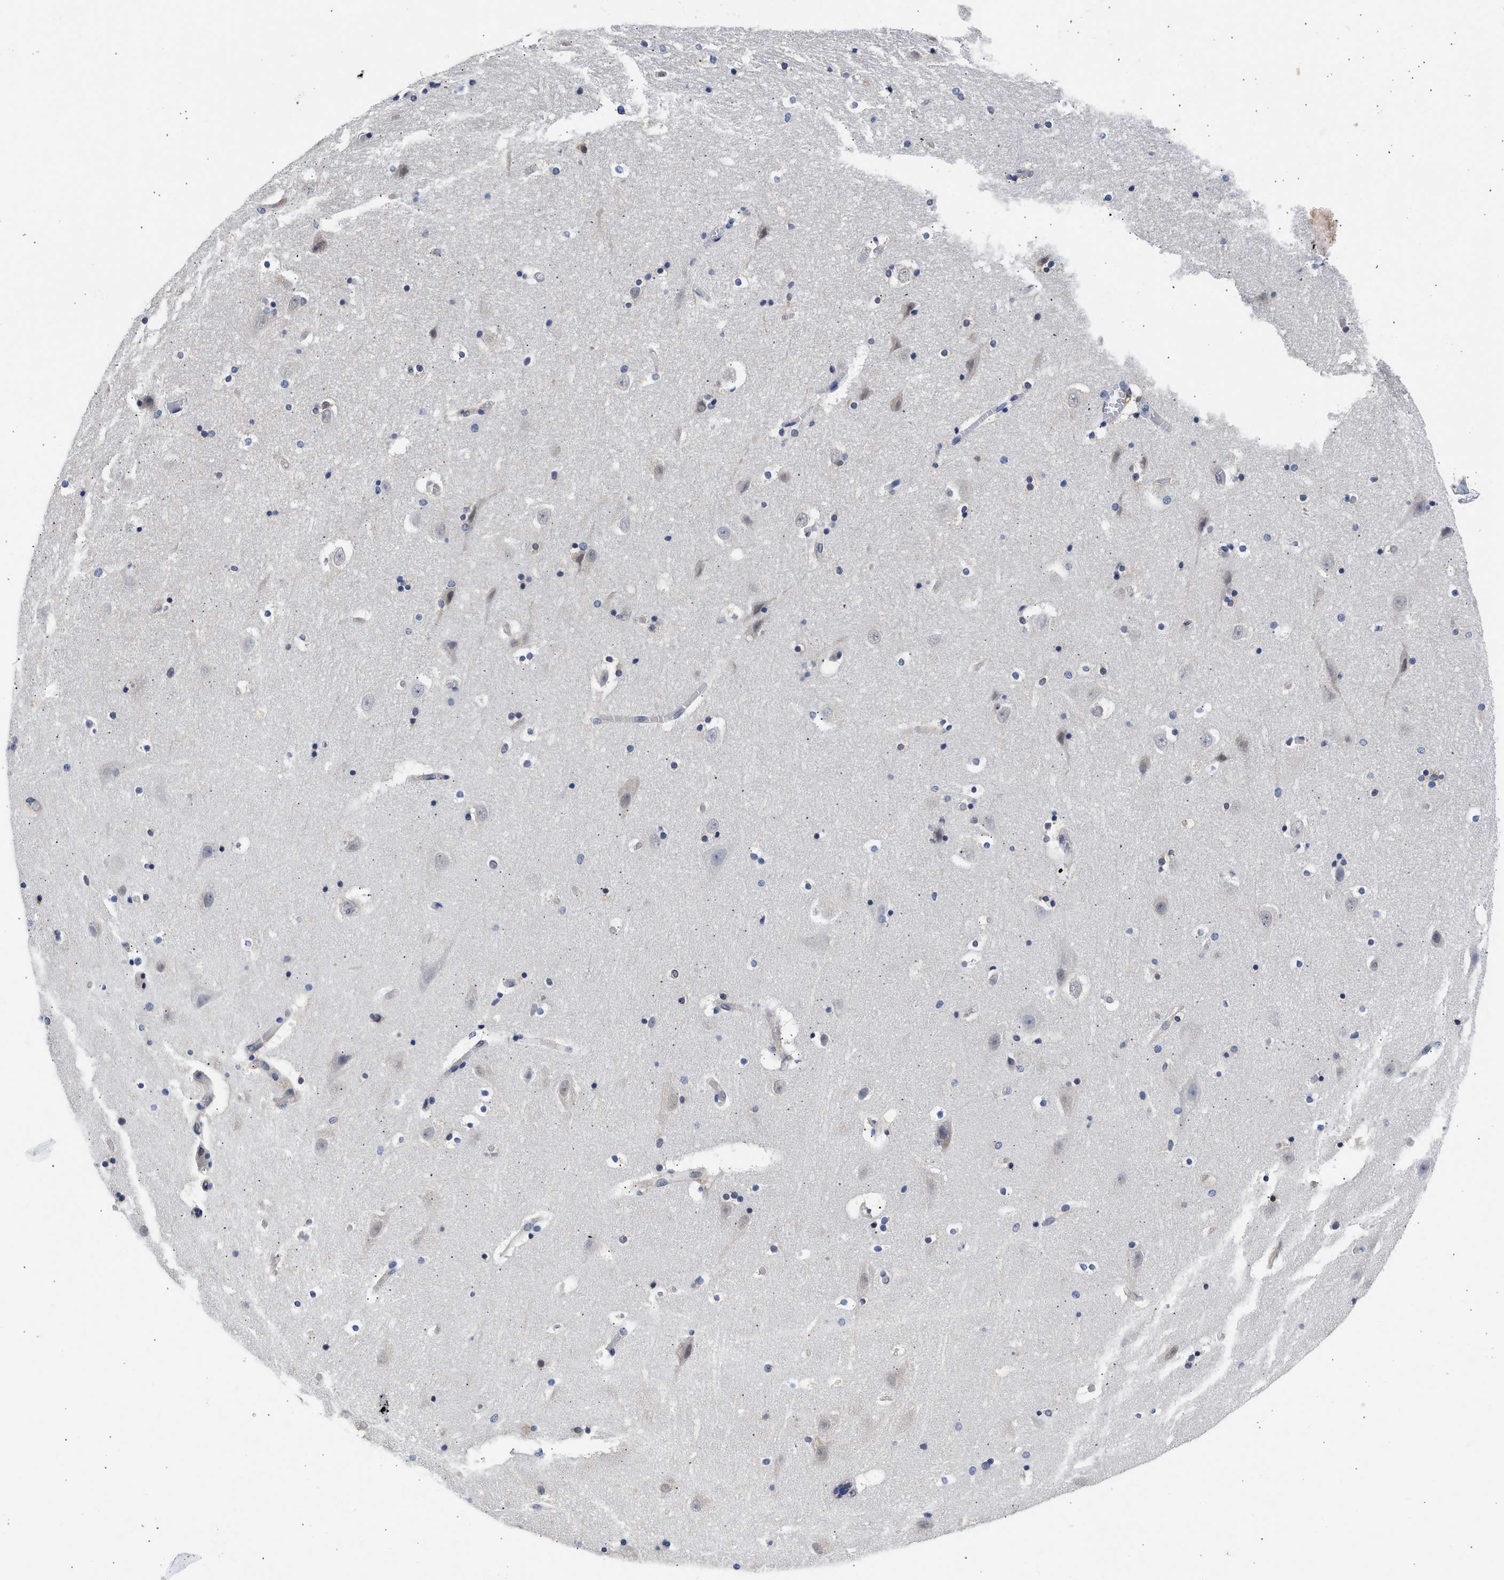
{"staining": {"intensity": "negative", "quantity": "none", "location": "none"}, "tissue": "hippocampus", "cell_type": "Glial cells", "image_type": "normal", "snomed": [{"axis": "morphology", "description": "Normal tissue, NOS"}, {"axis": "topography", "description": "Hippocampus"}], "caption": "Immunohistochemistry image of benign hippocampus: human hippocampus stained with DAB (3,3'-diaminobenzidine) displays no significant protein staining in glial cells. Nuclei are stained in blue.", "gene": "XPO5", "patient": {"sex": "male", "age": 45}}